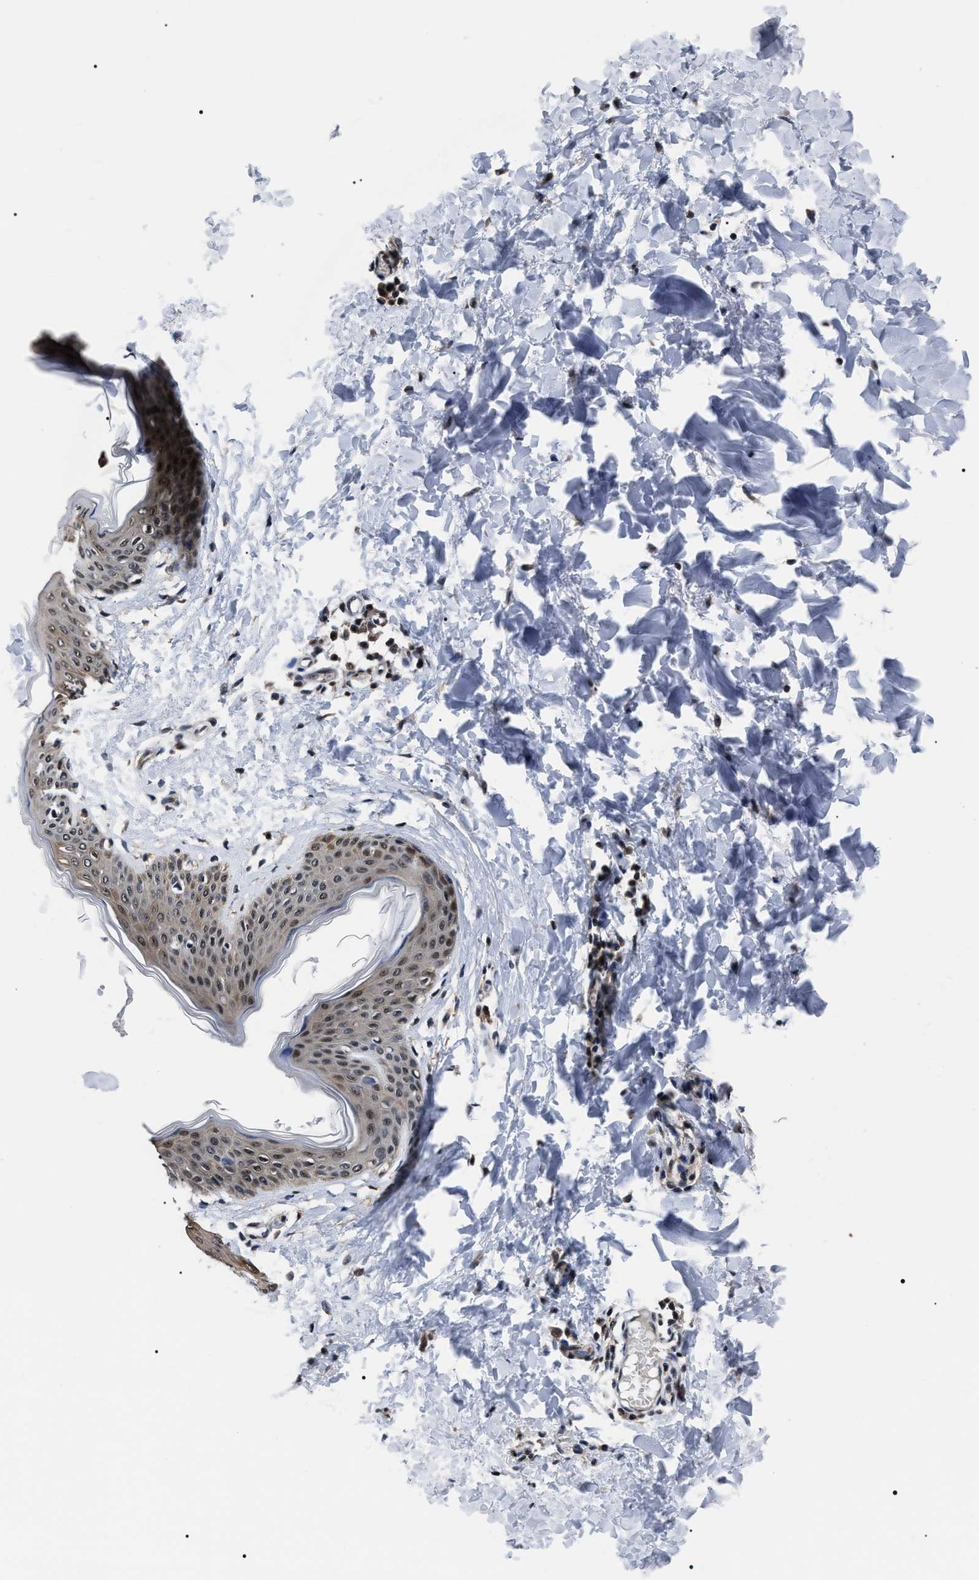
{"staining": {"intensity": "moderate", "quantity": ">75%", "location": "nuclear"}, "tissue": "skin", "cell_type": "Fibroblasts", "image_type": "normal", "snomed": [{"axis": "morphology", "description": "Normal tissue, NOS"}, {"axis": "topography", "description": "Skin"}], "caption": "IHC of unremarkable skin displays medium levels of moderate nuclear positivity in about >75% of fibroblasts. The protein of interest is shown in brown color, while the nuclei are stained blue.", "gene": "CSNK2A1", "patient": {"sex": "female", "age": 17}}